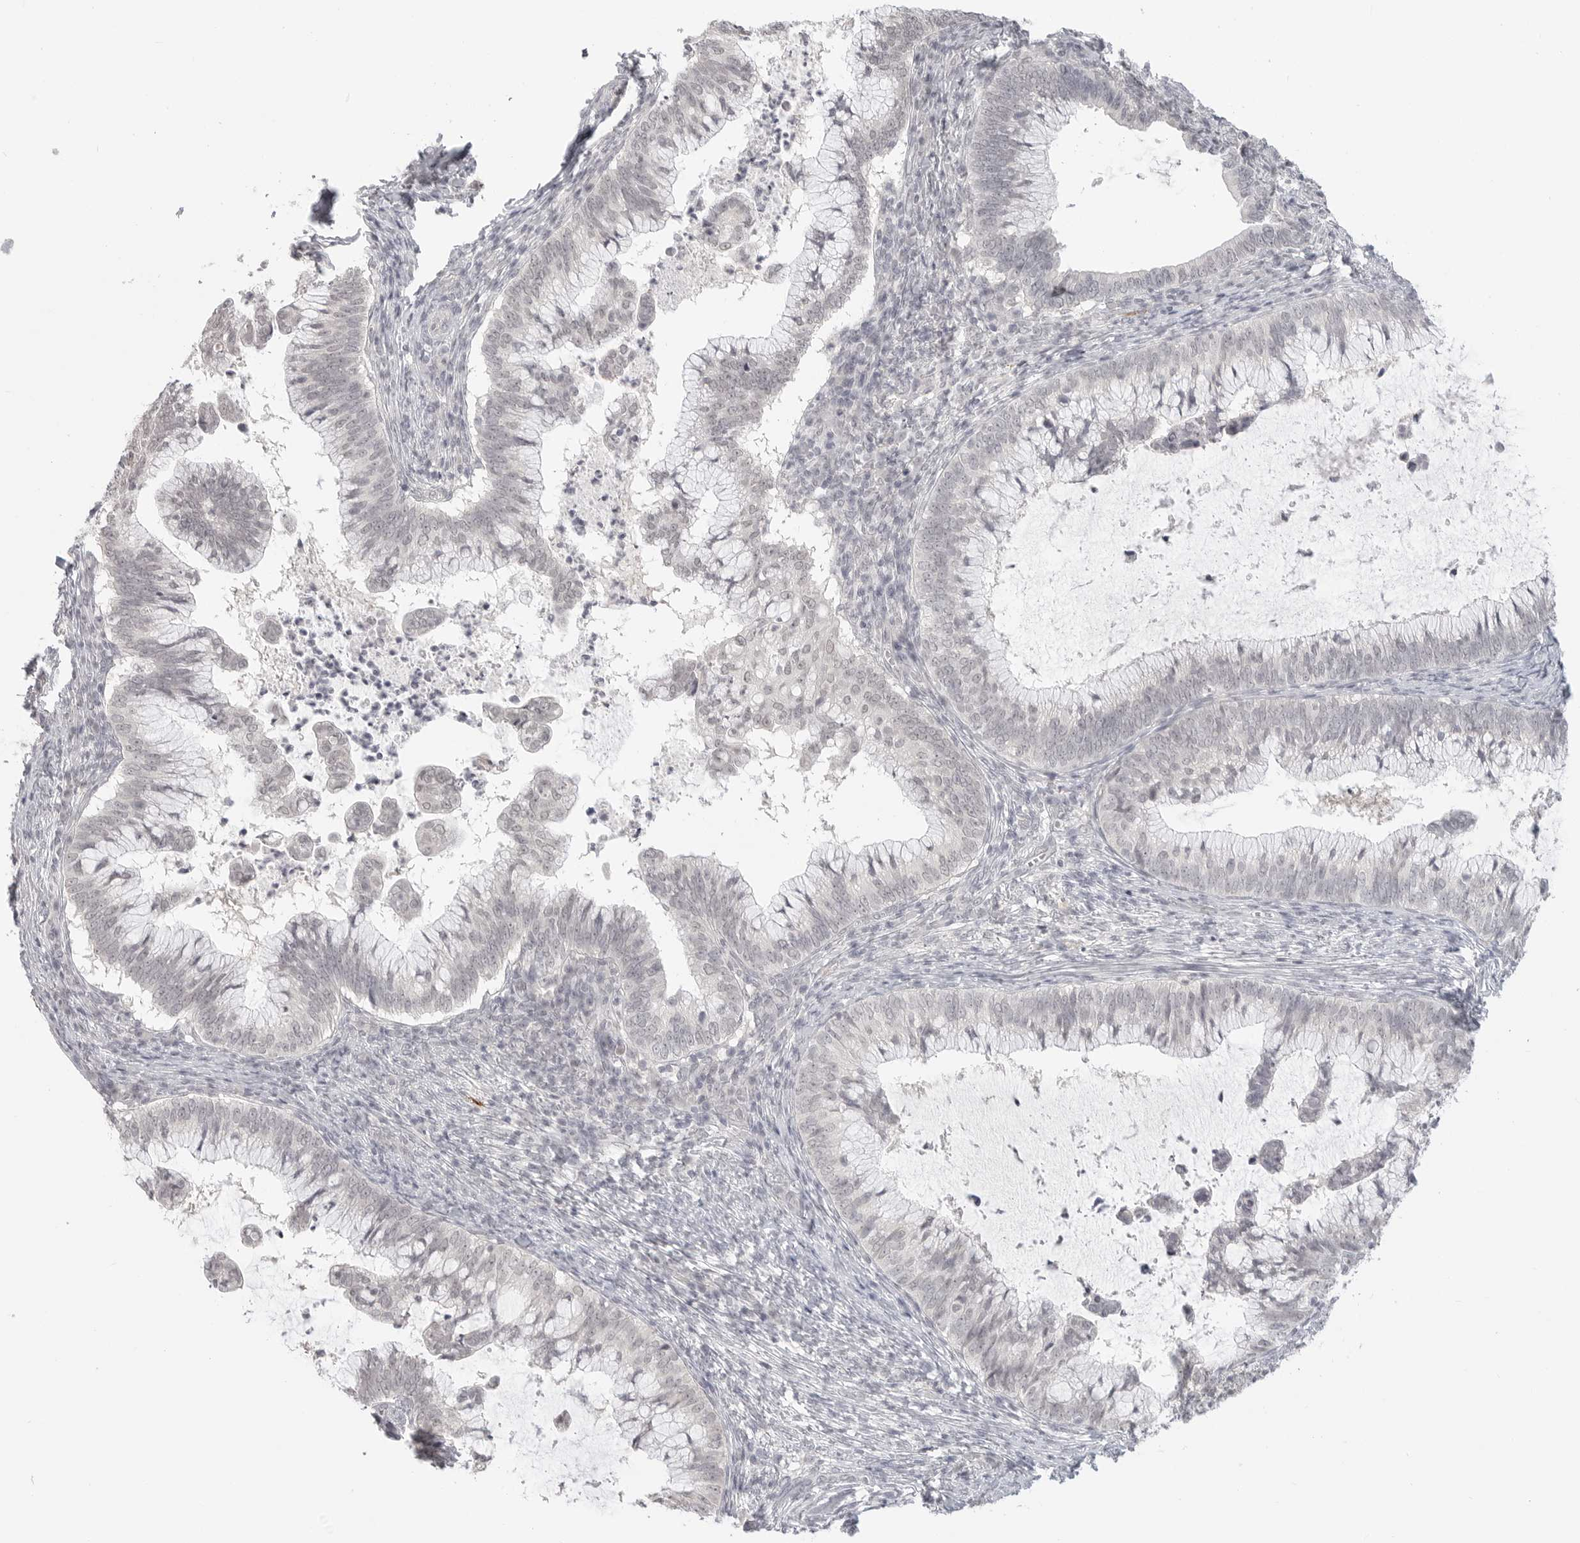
{"staining": {"intensity": "negative", "quantity": "none", "location": "none"}, "tissue": "cervical cancer", "cell_type": "Tumor cells", "image_type": "cancer", "snomed": [{"axis": "morphology", "description": "Adenocarcinoma, NOS"}, {"axis": "topography", "description": "Cervix"}], "caption": "DAB (3,3'-diaminobenzidine) immunohistochemical staining of human cervical adenocarcinoma shows no significant staining in tumor cells. (Brightfield microscopy of DAB IHC at high magnification).", "gene": "KLK11", "patient": {"sex": "female", "age": 36}}